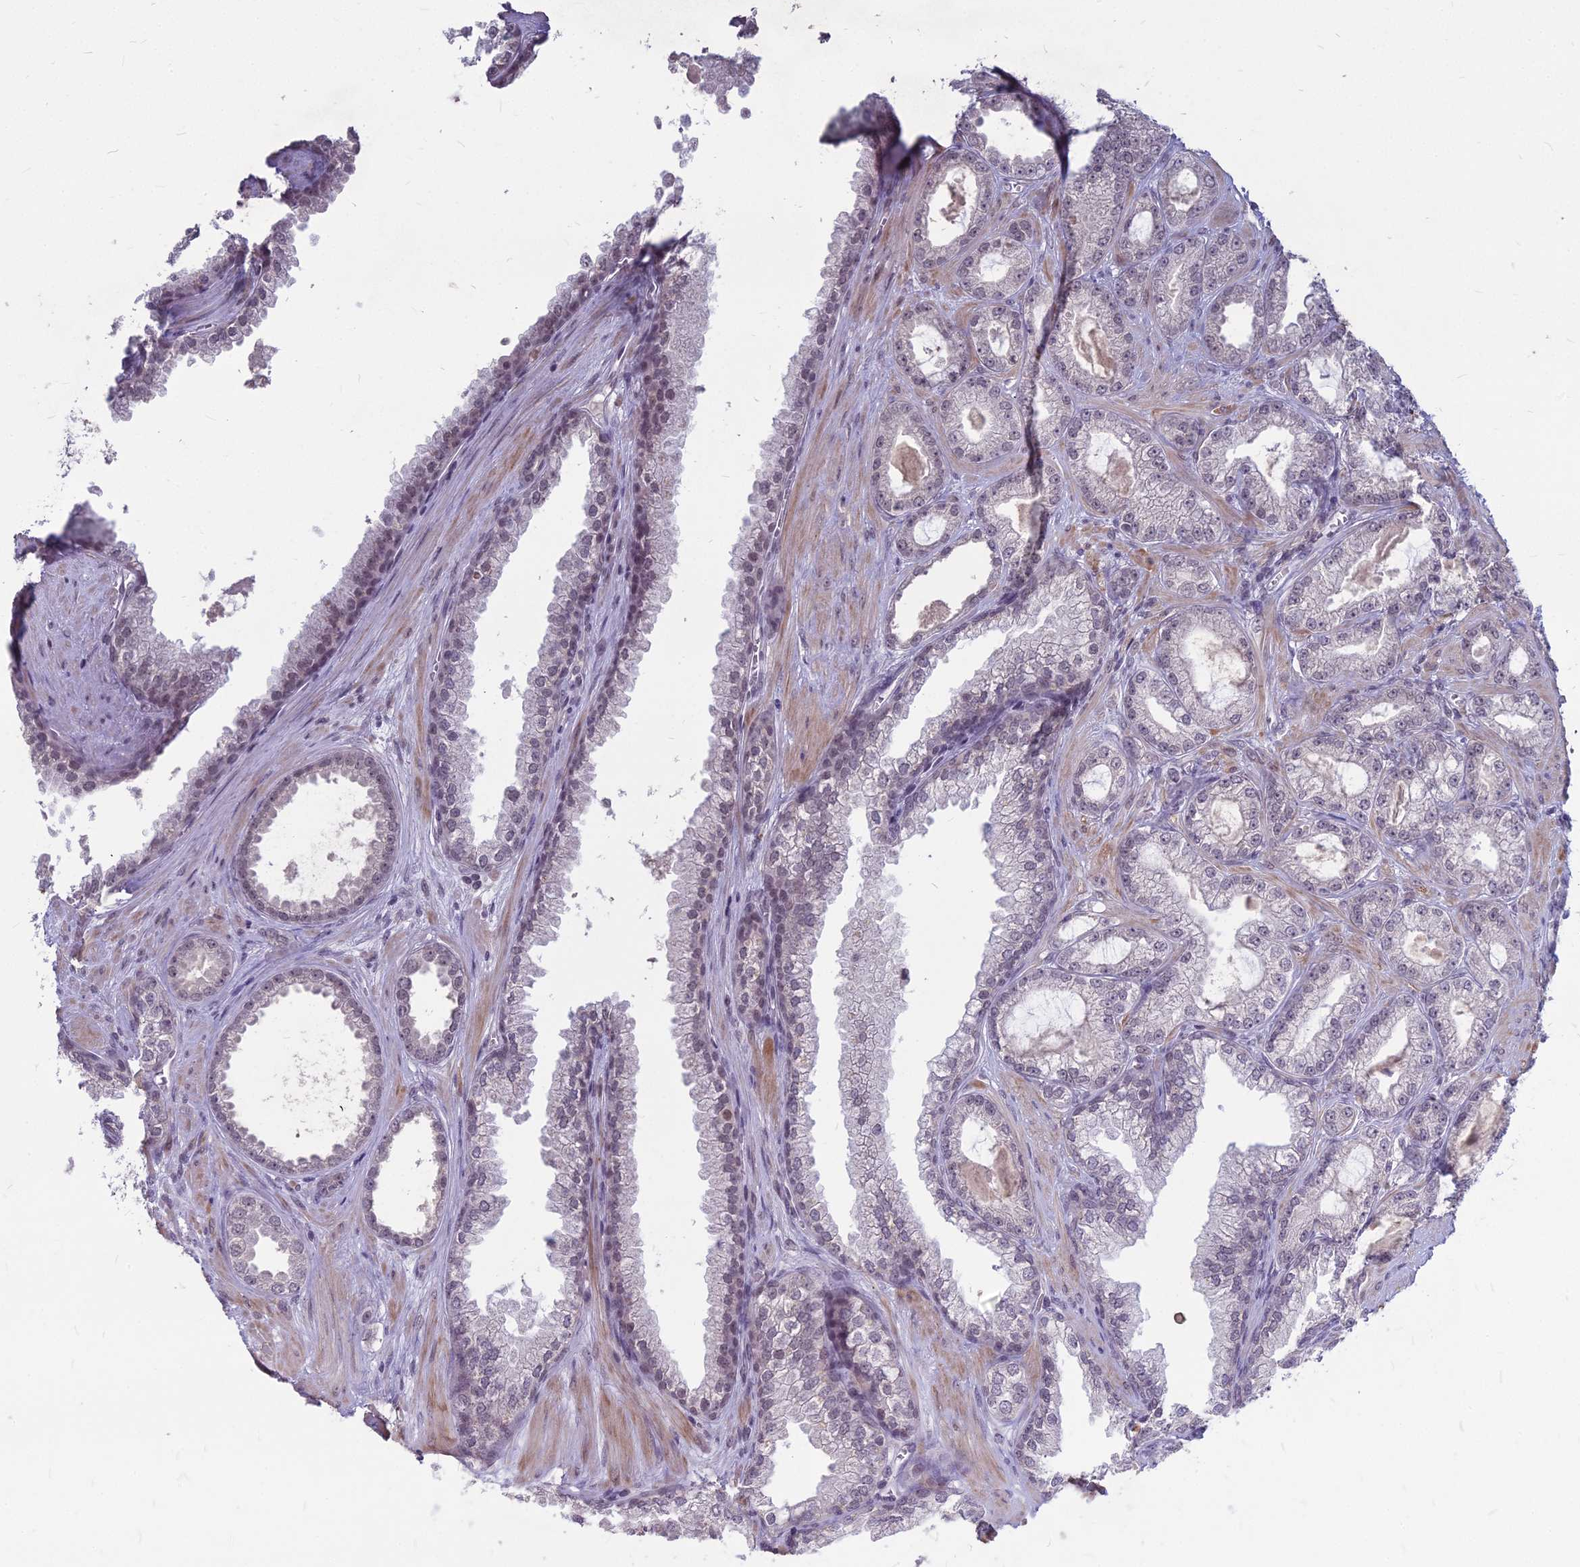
{"staining": {"intensity": "moderate", "quantity": "25%-75%", "location": "nuclear"}, "tissue": "prostate cancer", "cell_type": "Tumor cells", "image_type": "cancer", "snomed": [{"axis": "morphology", "description": "Adenocarcinoma, Low grade"}, {"axis": "topography", "description": "Prostate"}], "caption": "Human prostate cancer stained with a brown dye reveals moderate nuclear positive expression in about 25%-75% of tumor cells.", "gene": "KAT7", "patient": {"sex": "male", "age": 57}}